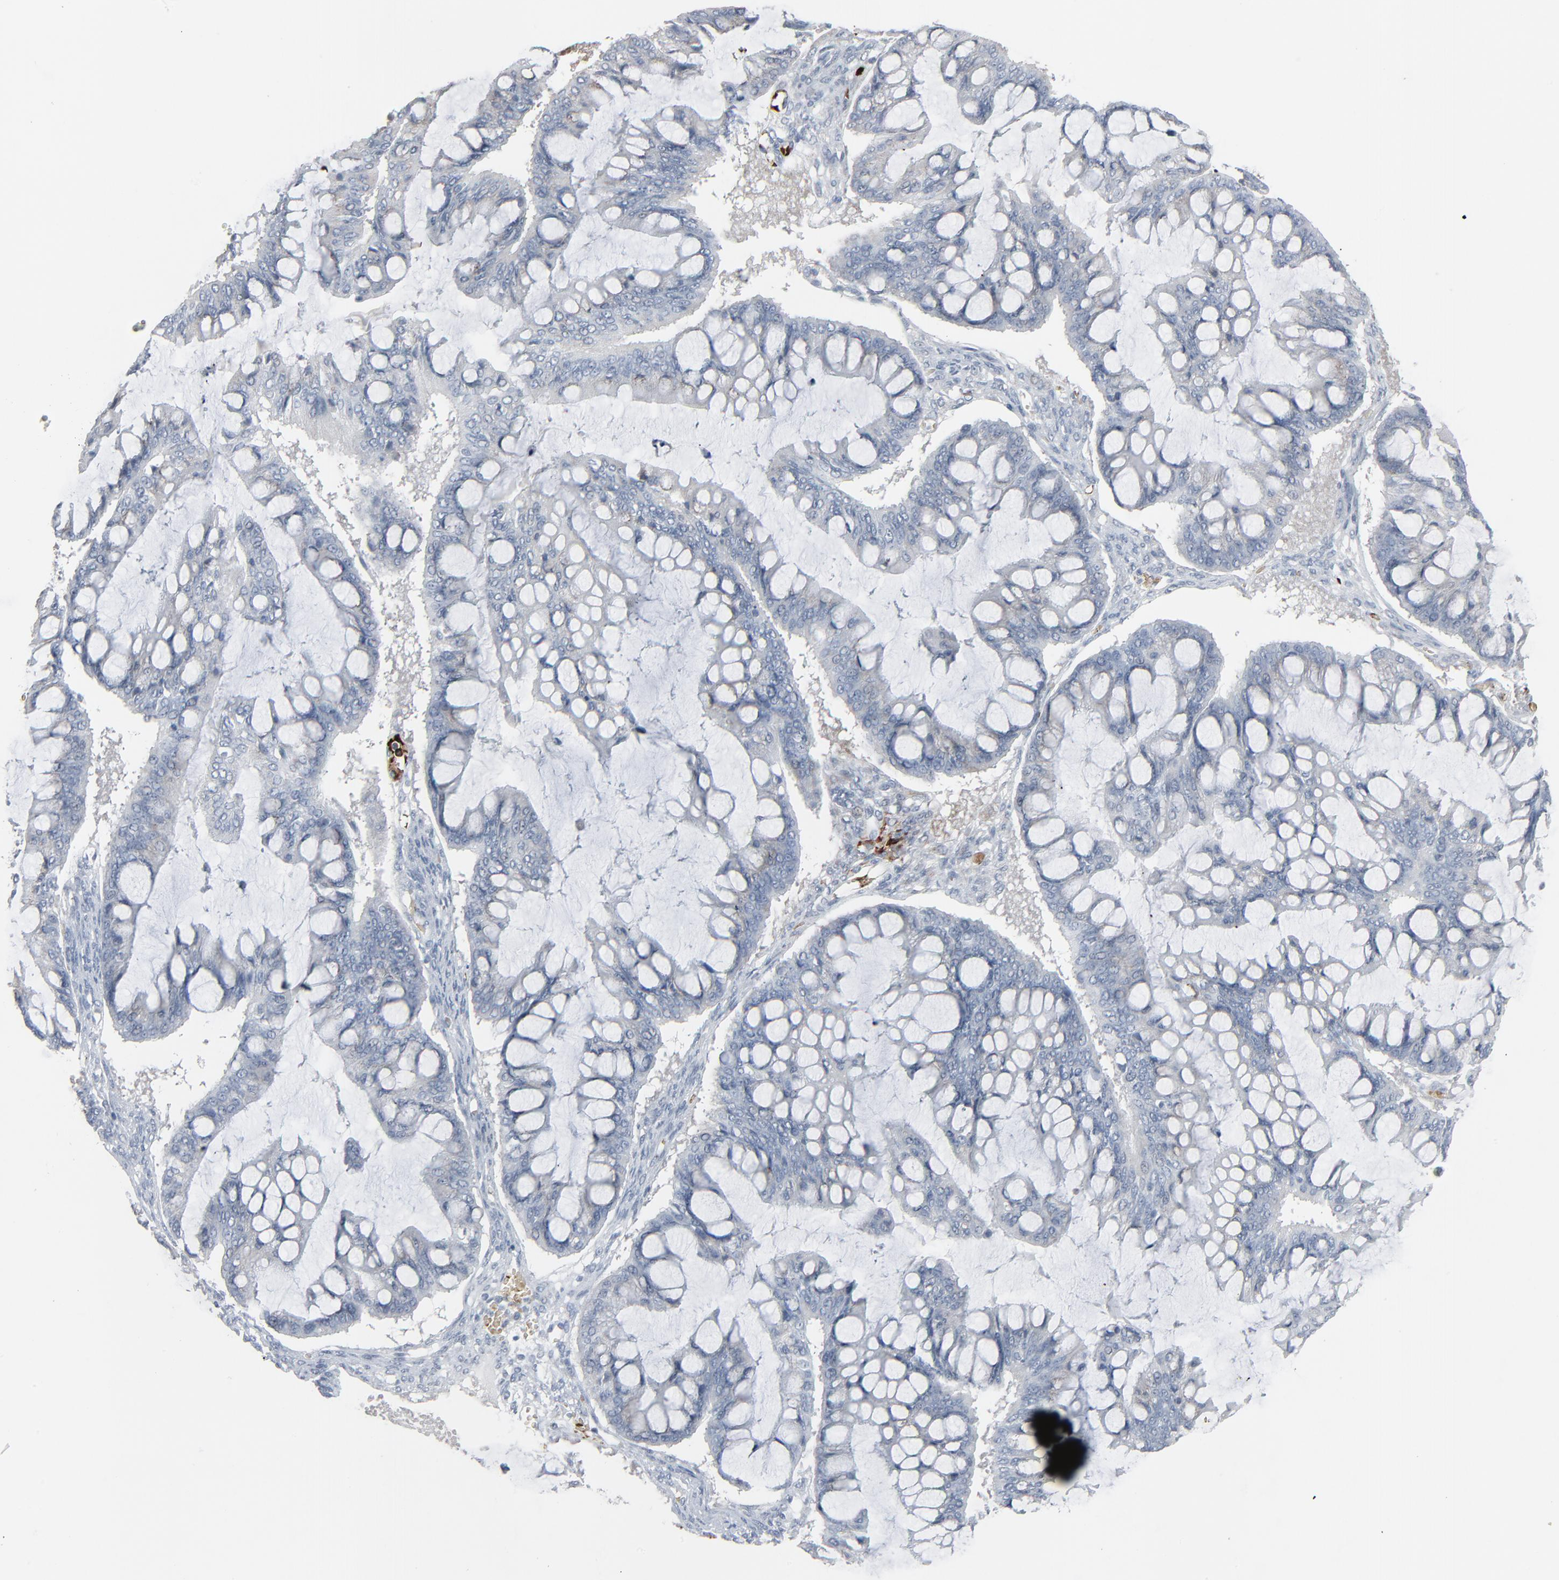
{"staining": {"intensity": "moderate", "quantity": "<25%", "location": "cytoplasmic/membranous"}, "tissue": "ovarian cancer", "cell_type": "Tumor cells", "image_type": "cancer", "snomed": [{"axis": "morphology", "description": "Cystadenocarcinoma, mucinous, NOS"}, {"axis": "topography", "description": "Ovary"}], "caption": "Ovarian mucinous cystadenocarcinoma stained with DAB immunohistochemistry displays low levels of moderate cytoplasmic/membranous staining in about <25% of tumor cells.", "gene": "SAGE1", "patient": {"sex": "female", "age": 73}}